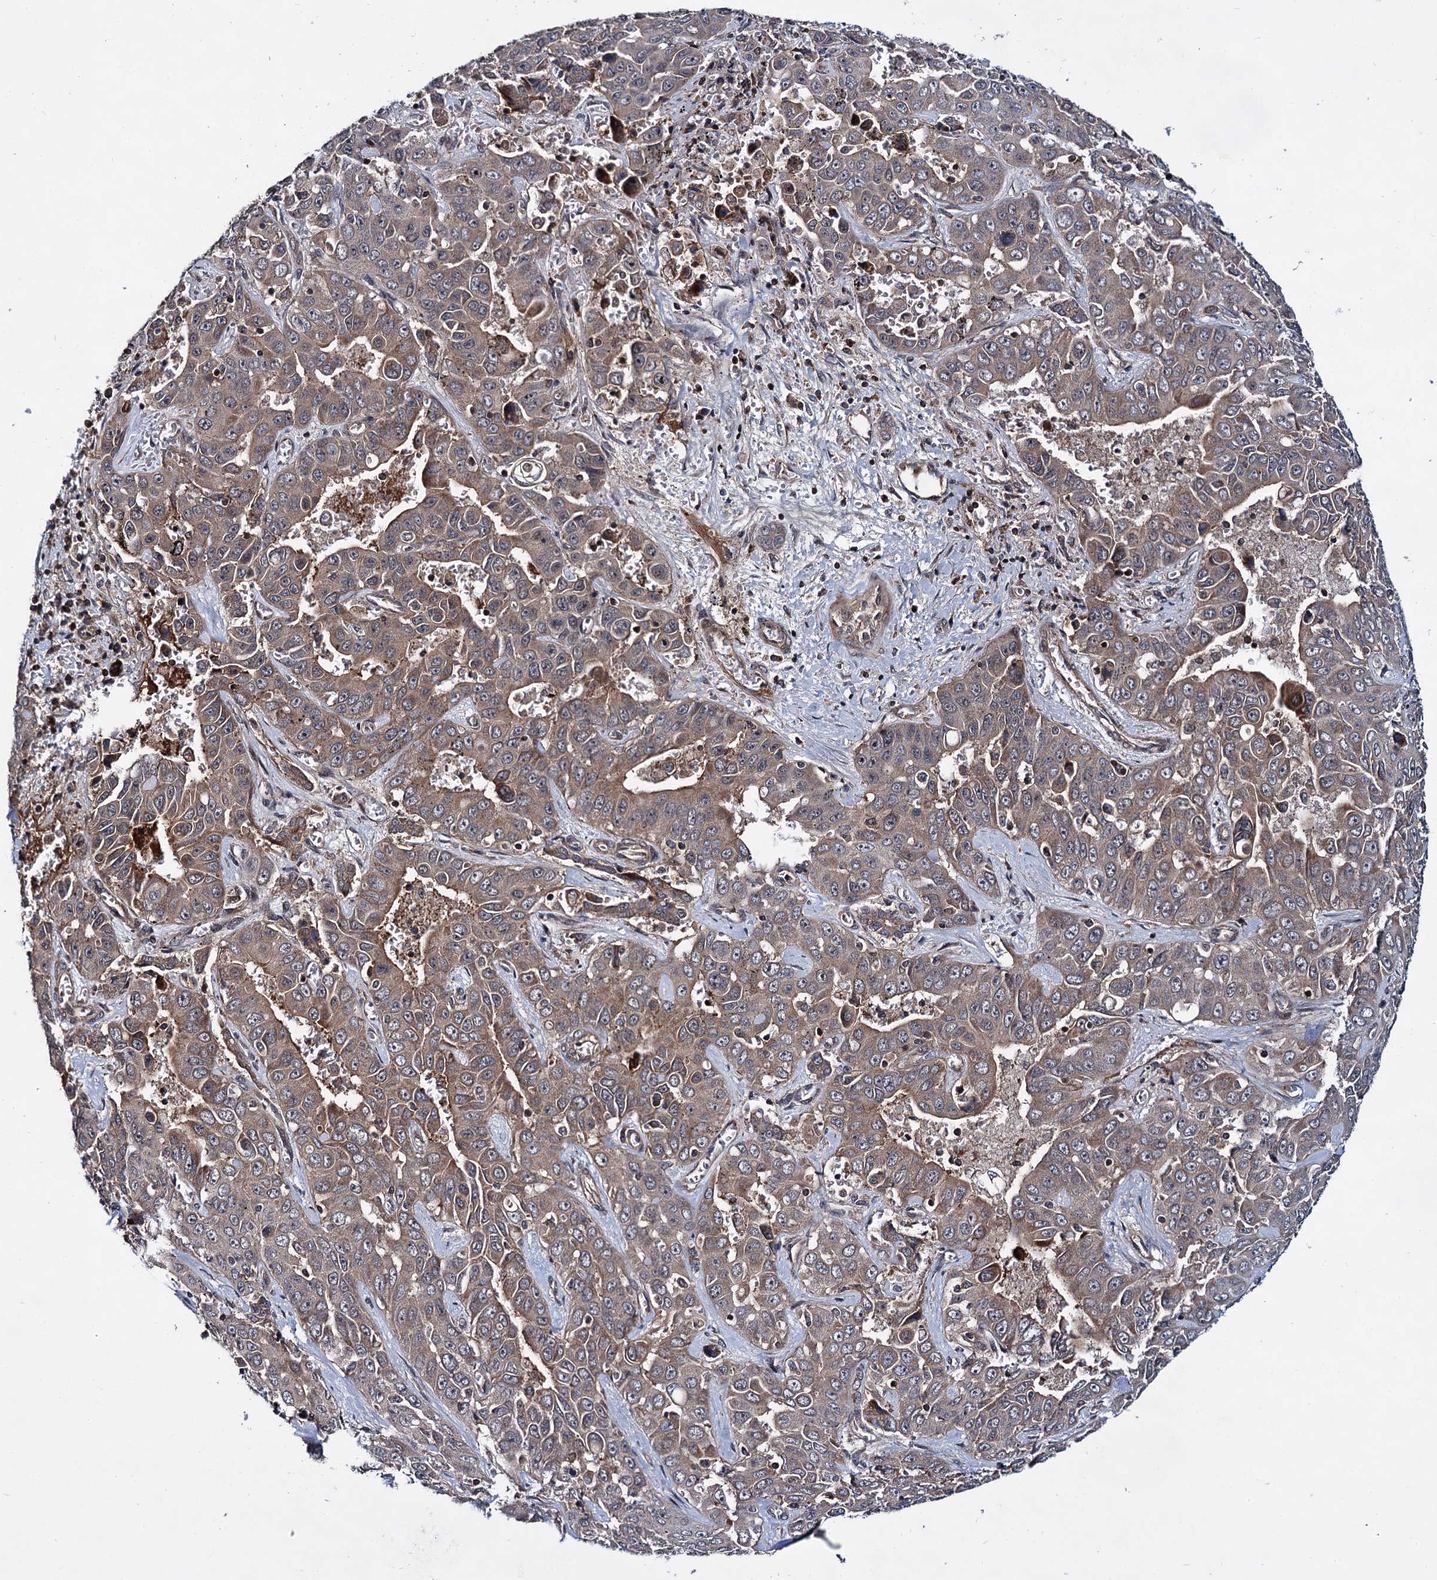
{"staining": {"intensity": "moderate", "quantity": ">75%", "location": "cytoplasmic/membranous"}, "tissue": "liver cancer", "cell_type": "Tumor cells", "image_type": "cancer", "snomed": [{"axis": "morphology", "description": "Cholangiocarcinoma"}, {"axis": "topography", "description": "Liver"}], "caption": "IHC photomicrograph of human liver cholangiocarcinoma stained for a protein (brown), which exhibits medium levels of moderate cytoplasmic/membranous staining in approximately >75% of tumor cells.", "gene": "ABLIM1", "patient": {"sex": "female", "age": 52}}